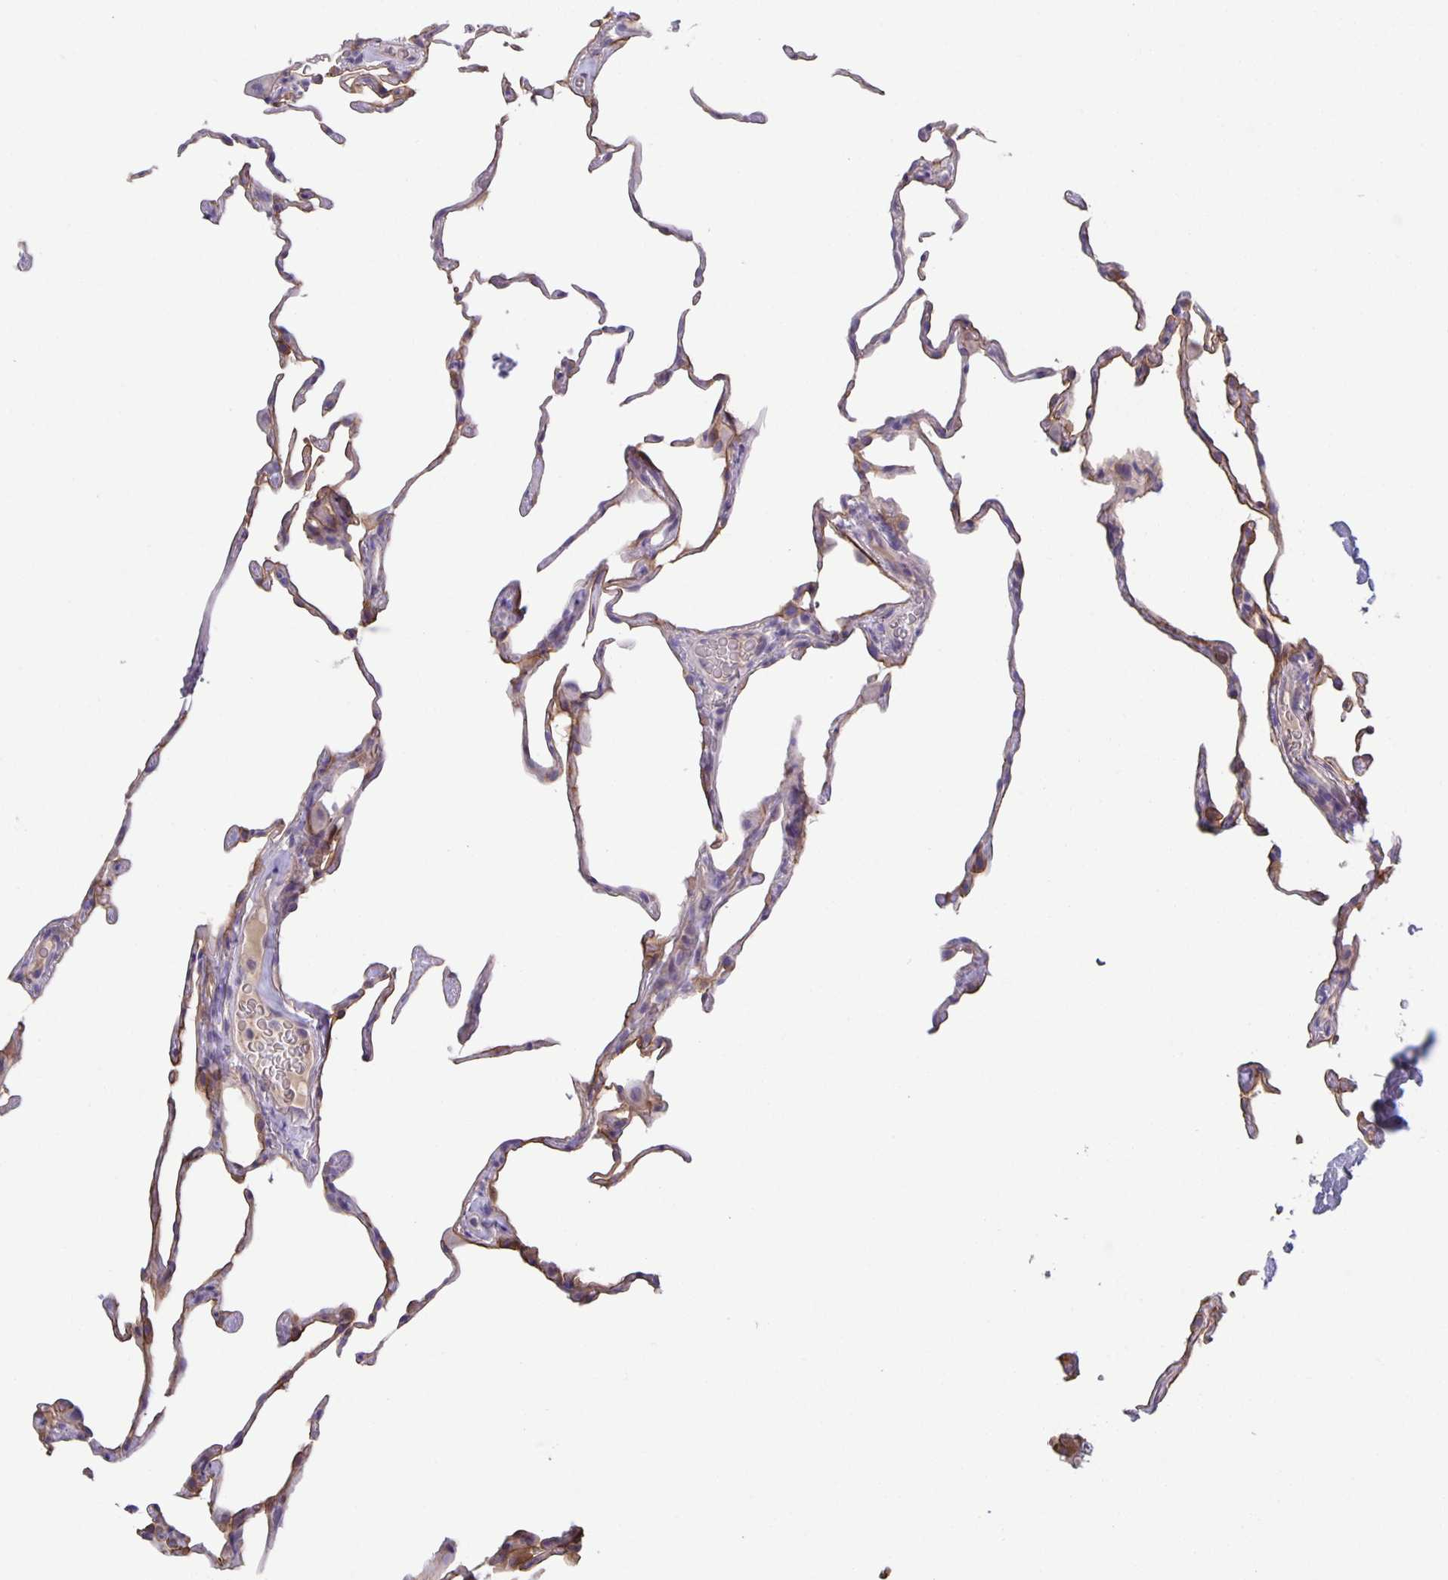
{"staining": {"intensity": "moderate", "quantity": "25%-75%", "location": "cytoplasmic/membranous"}, "tissue": "lung", "cell_type": "Alveolar cells", "image_type": "normal", "snomed": [{"axis": "morphology", "description": "Normal tissue, NOS"}, {"axis": "topography", "description": "Lung"}], "caption": "This micrograph shows benign lung stained with immunohistochemistry (IHC) to label a protein in brown. The cytoplasmic/membranous of alveolar cells show moderate positivity for the protein. Nuclei are counter-stained blue.", "gene": "PTPN3", "patient": {"sex": "female", "age": 57}}